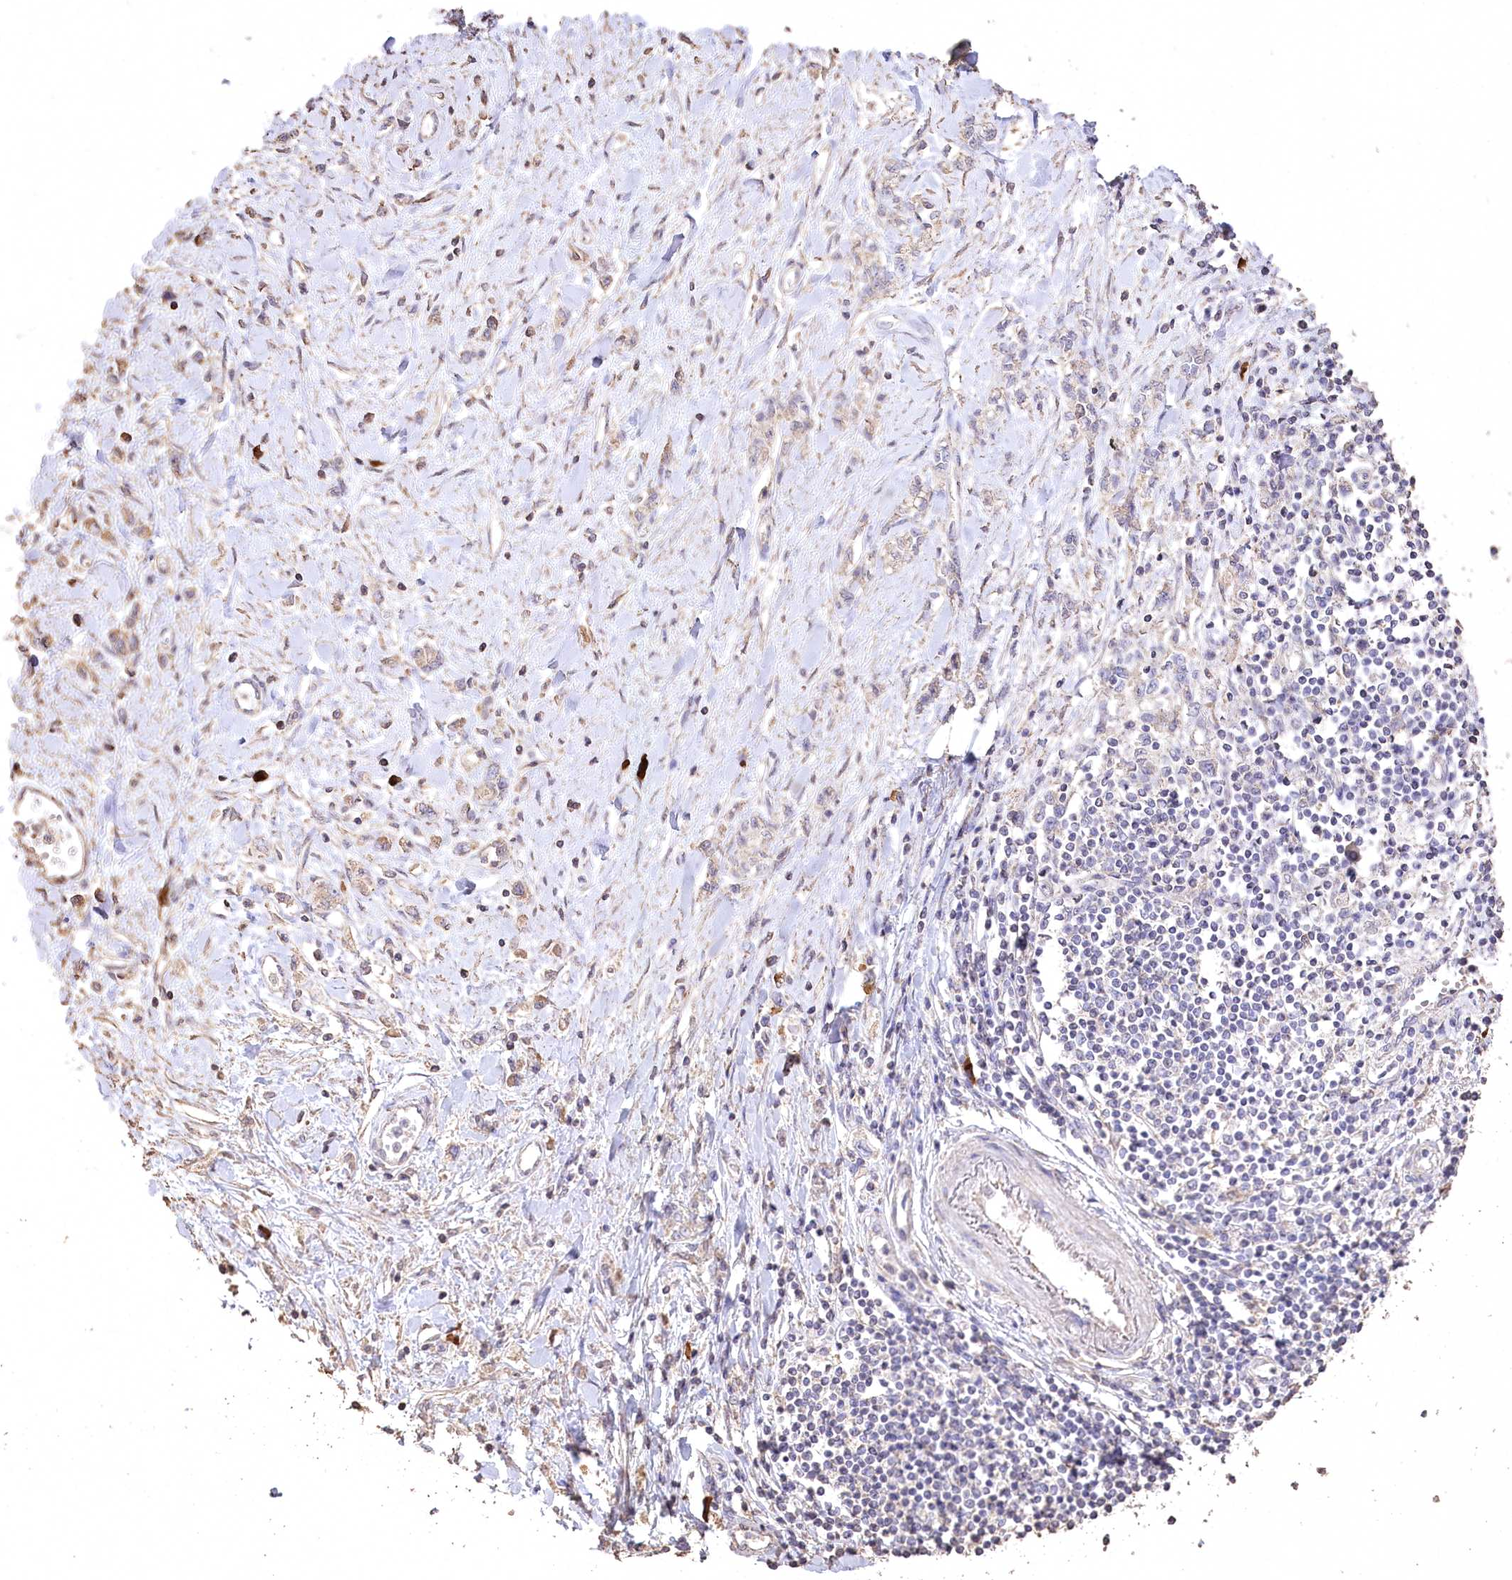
{"staining": {"intensity": "weak", "quantity": "<25%", "location": "cytoplasmic/membranous"}, "tissue": "stomach cancer", "cell_type": "Tumor cells", "image_type": "cancer", "snomed": [{"axis": "morphology", "description": "Adenocarcinoma, NOS"}, {"axis": "topography", "description": "Stomach"}], "caption": "Tumor cells are negative for protein expression in human stomach cancer (adenocarcinoma). (DAB (3,3'-diaminobenzidine) IHC, high magnification).", "gene": "IREB2", "patient": {"sex": "female", "age": 76}}